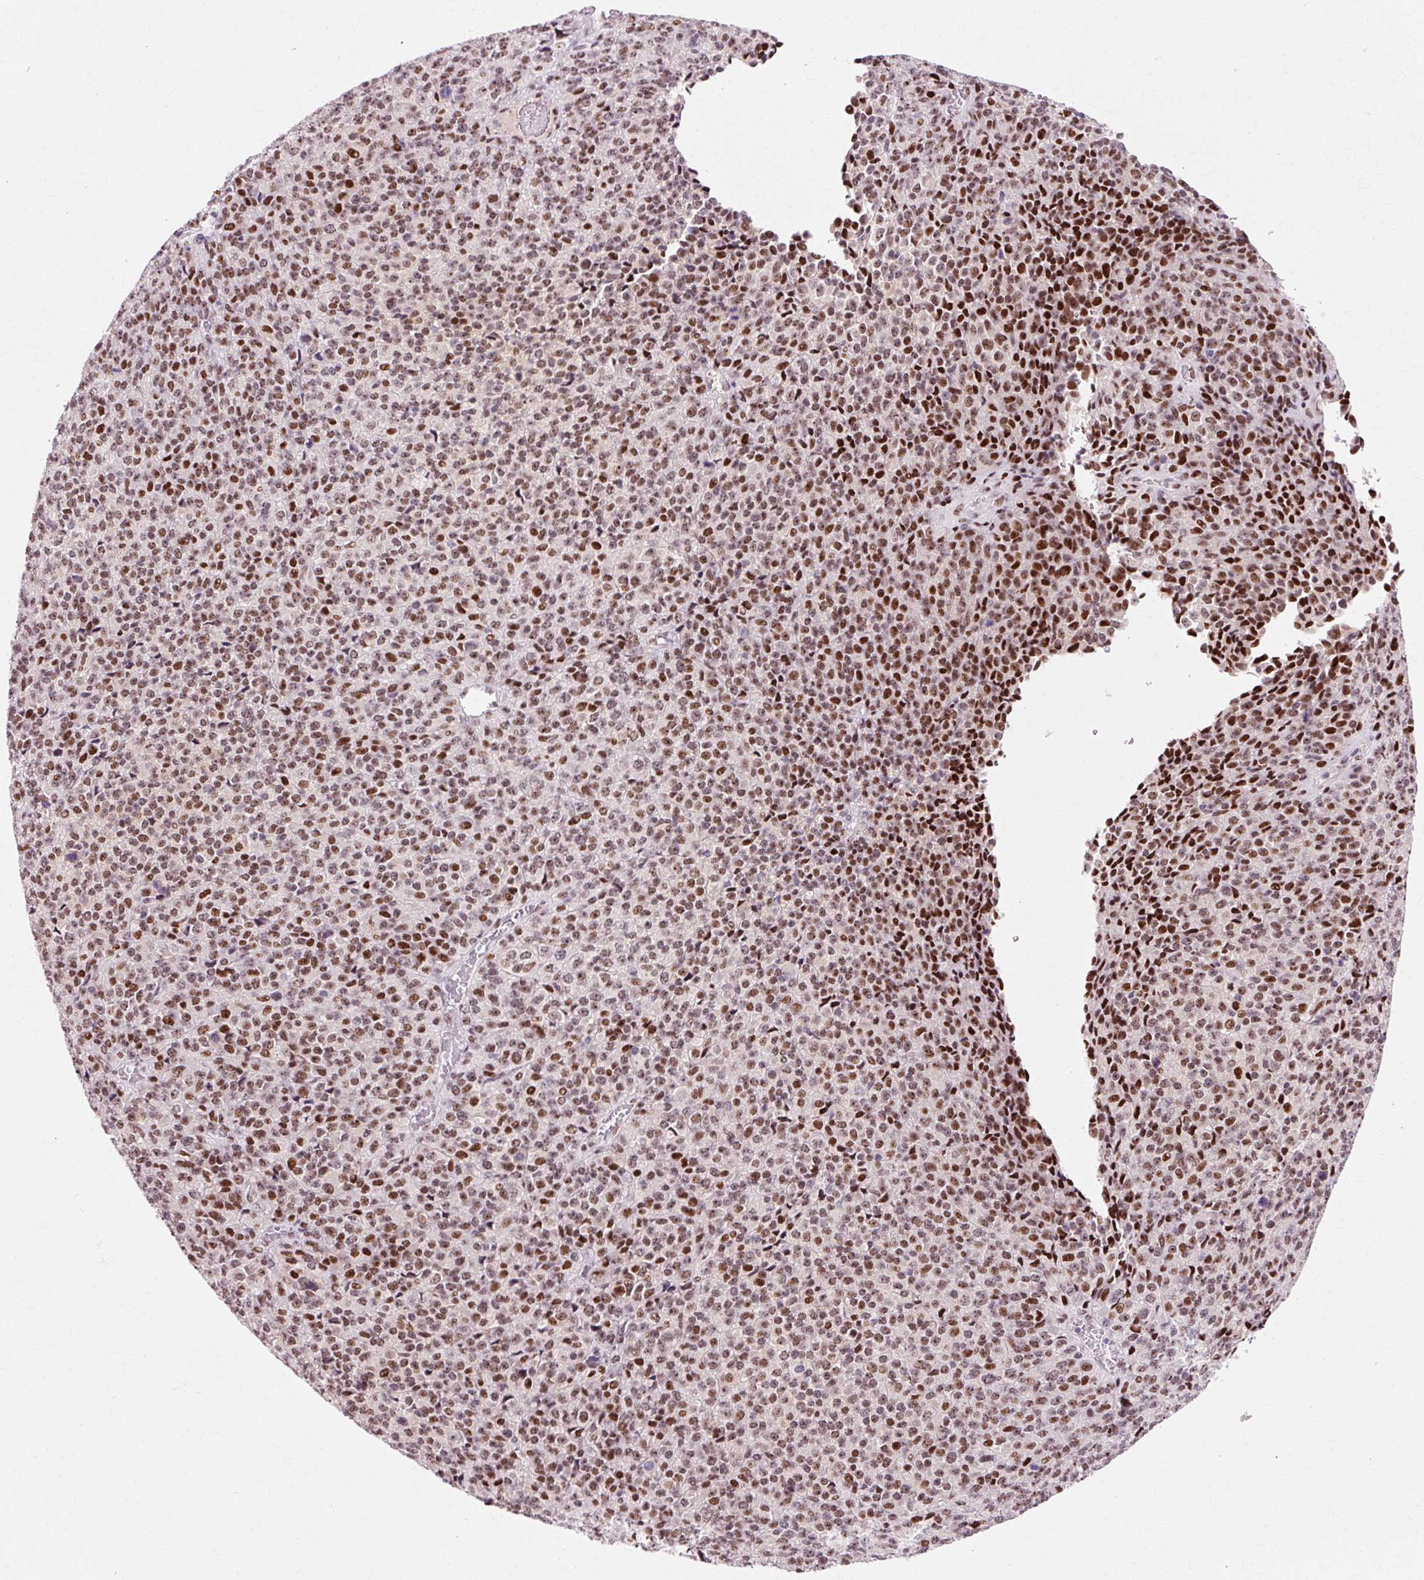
{"staining": {"intensity": "strong", "quantity": ">75%", "location": "nuclear"}, "tissue": "melanoma", "cell_type": "Tumor cells", "image_type": "cancer", "snomed": [{"axis": "morphology", "description": "Malignant melanoma, Metastatic site"}, {"axis": "topography", "description": "Brain"}], "caption": "The immunohistochemical stain labels strong nuclear expression in tumor cells of melanoma tissue. The protein of interest is shown in brown color, while the nuclei are stained blue.", "gene": "MACROD2", "patient": {"sex": "female", "age": 56}}